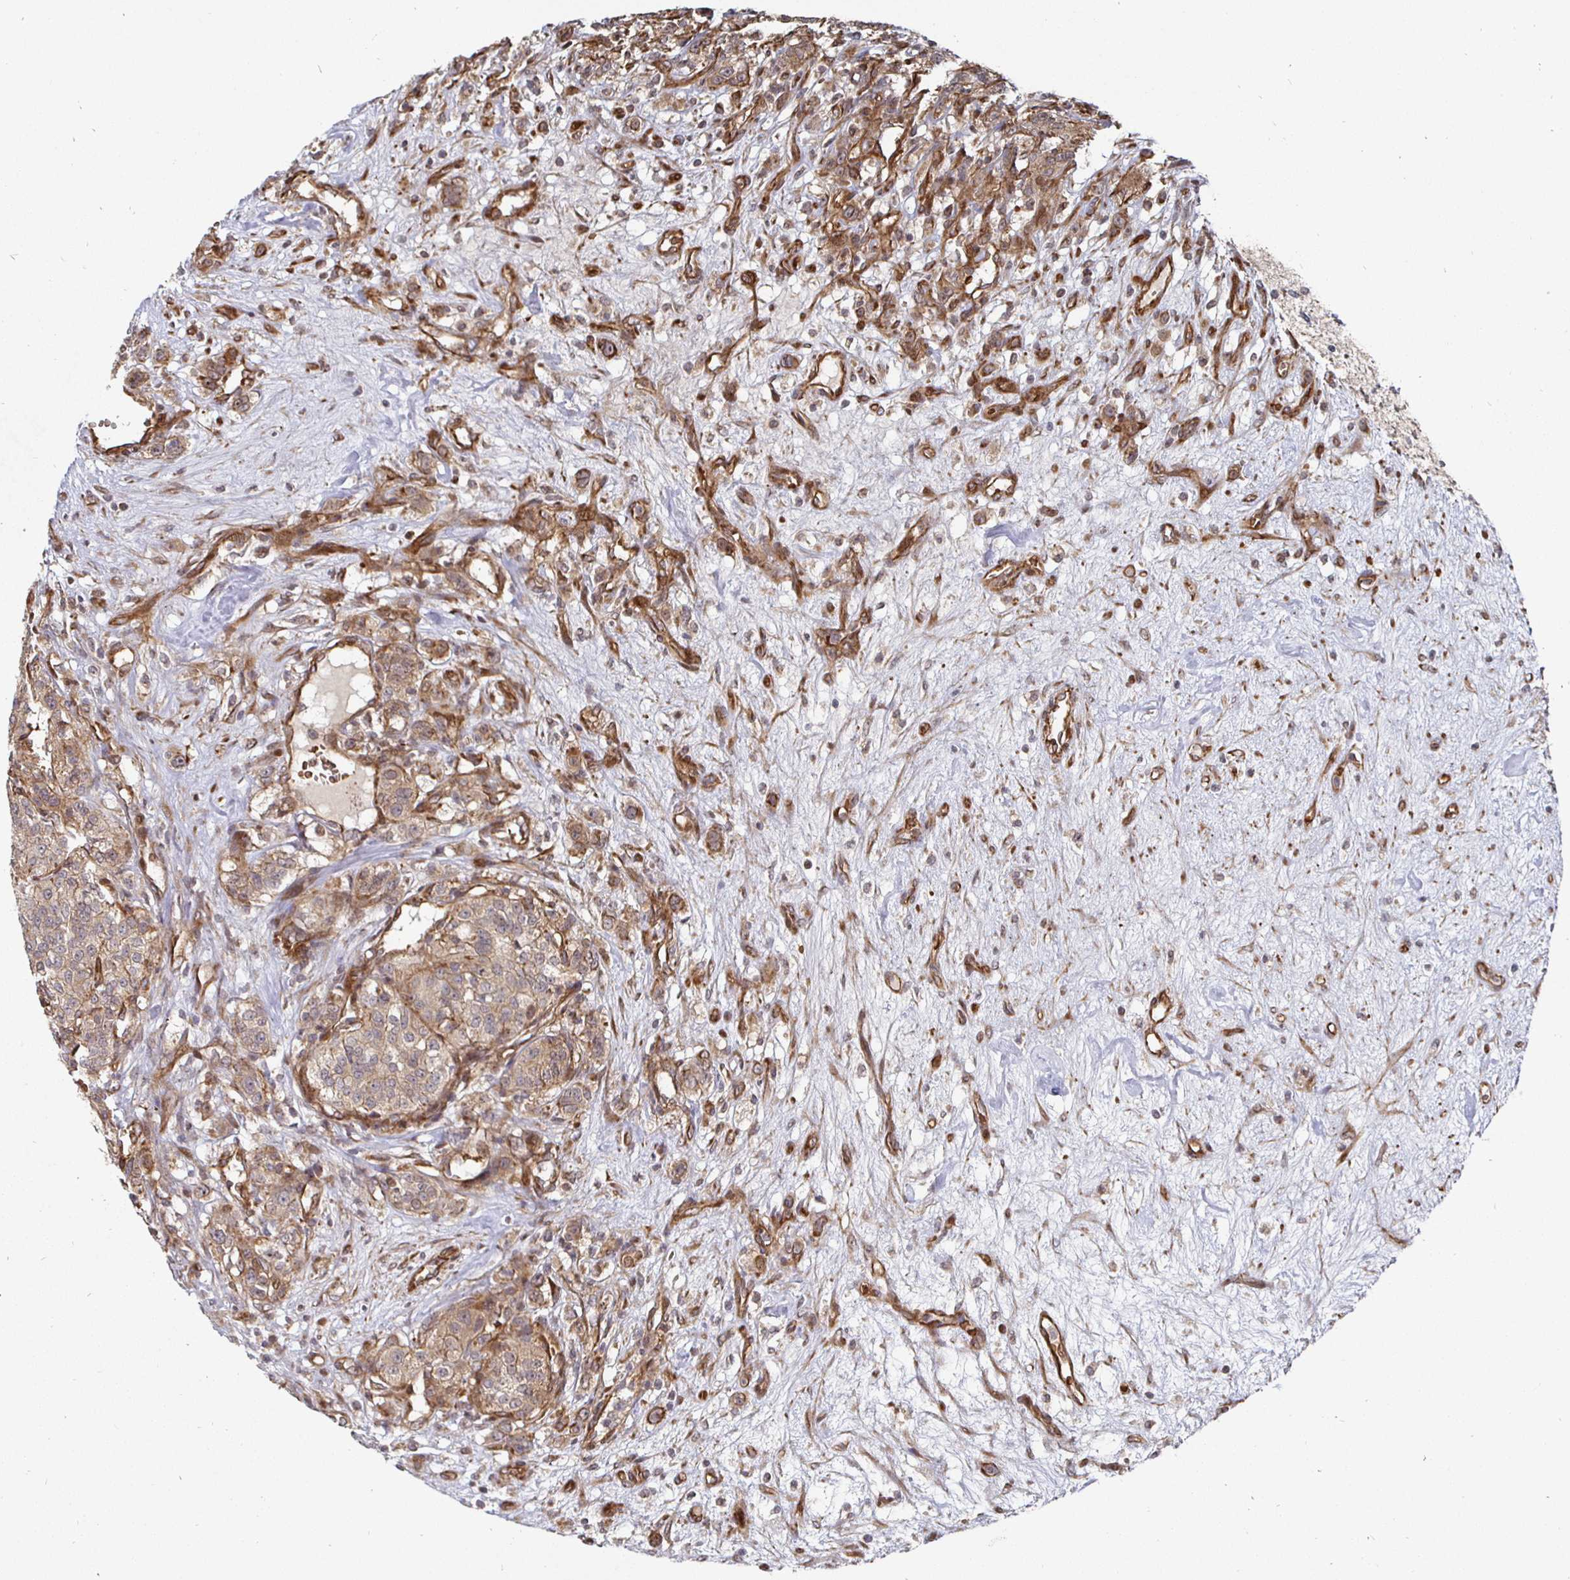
{"staining": {"intensity": "weak", "quantity": ">75%", "location": "cytoplasmic/membranous"}, "tissue": "renal cancer", "cell_type": "Tumor cells", "image_type": "cancer", "snomed": [{"axis": "morphology", "description": "Adenocarcinoma, NOS"}, {"axis": "topography", "description": "Kidney"}], "caption": "Human renal cancer stained with a brown dye demonstrates weak cytoplasmic/membranous positive expression in about >75% of tumor cells.", "gene": "TBKBP1", "patient": {"sex": "female", "age": 63}}